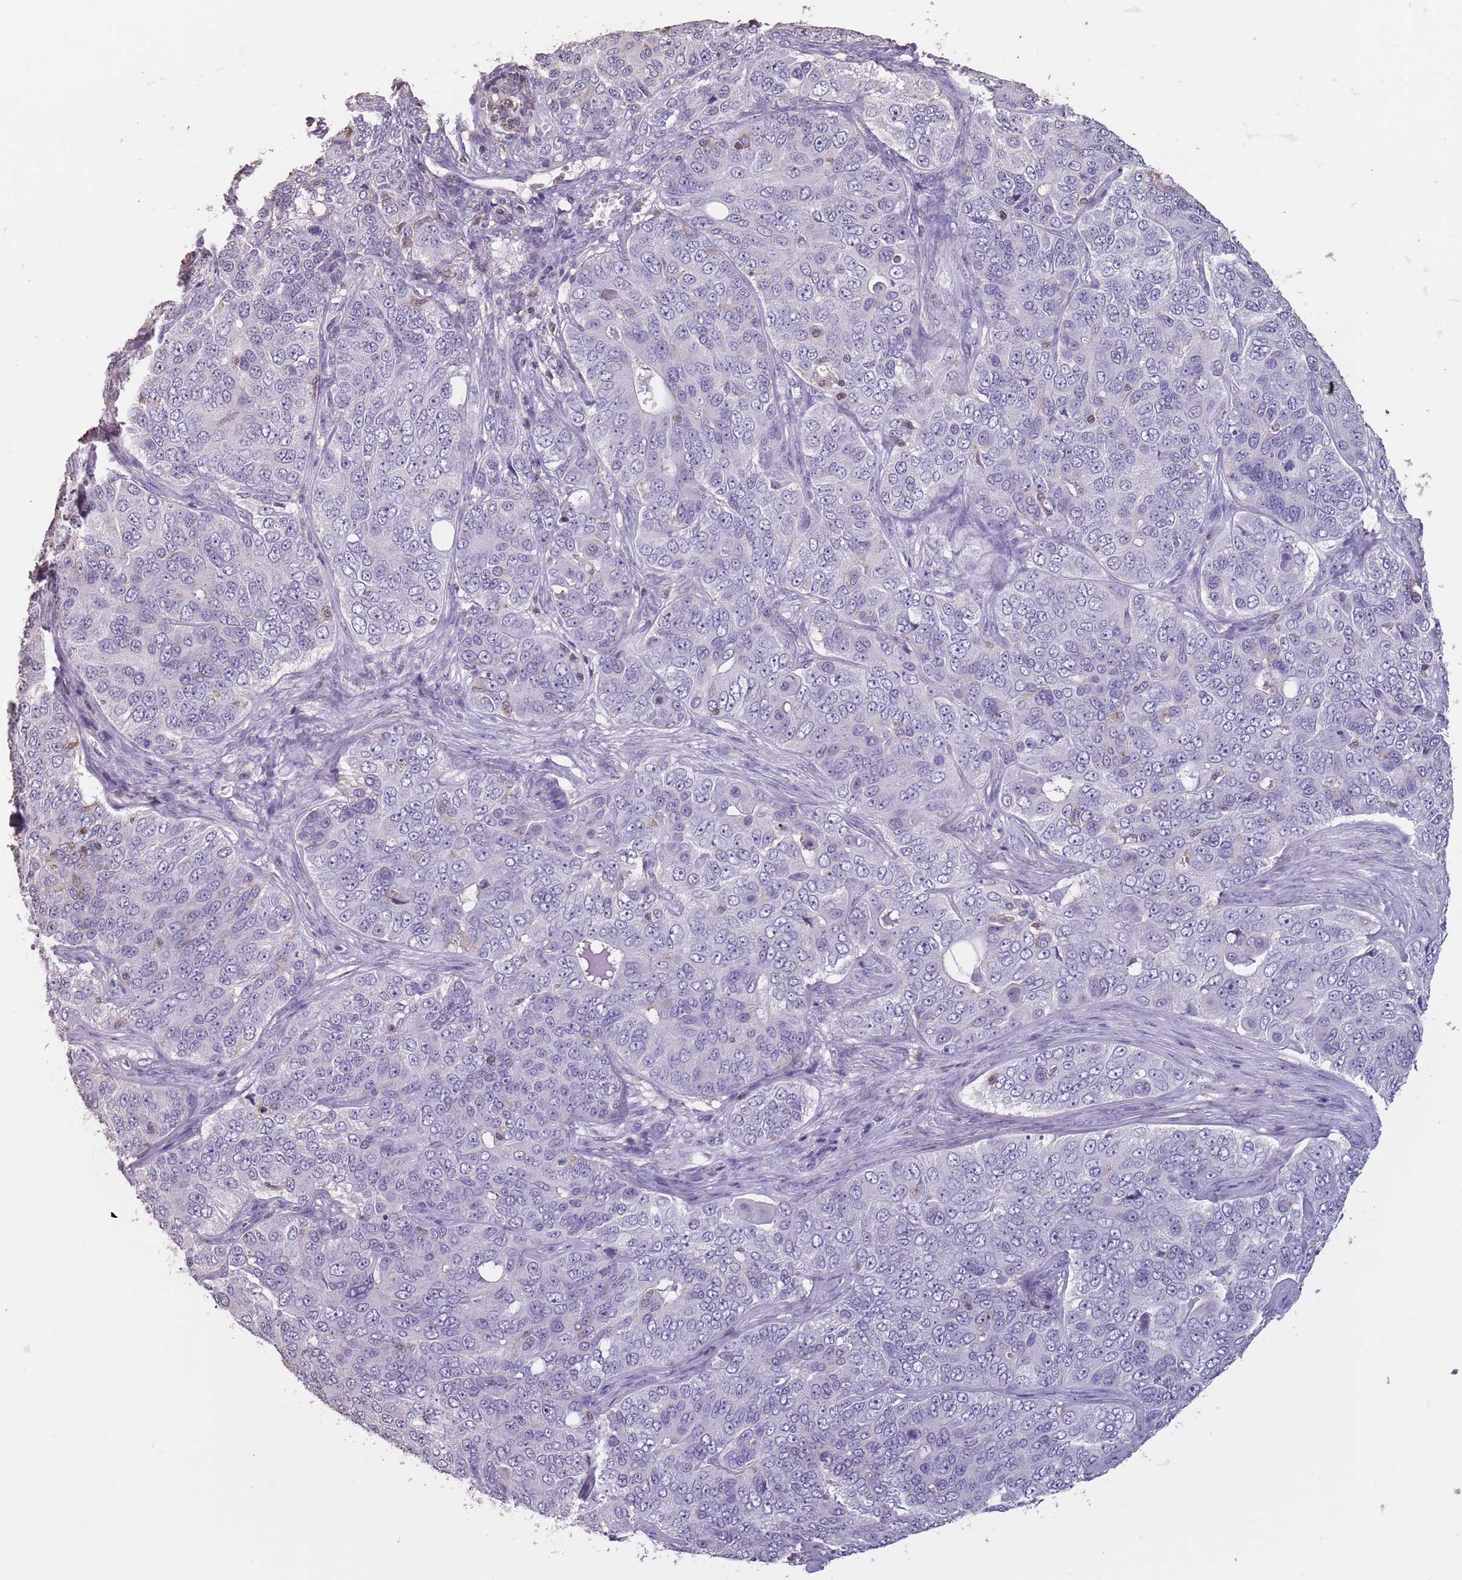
{"staining": {"intensity": "negative", "quantity": "none", "location": "none"}, "tissue": "ovarian cancer", "cell_type": "Tumor cells", "image_type": "cancer", "snomed": [{"axis": "morphology", "description": "Carcinoma, endometroid"}, {"axis": "topography", "description": "Ovary"}], "caption": "Immunohistochemistry of human ovarian endometroid carcinoma displays no expression in tumor cells. The staining is performed using DAB (3,3'-diaminobenzidine) brown chromogen with nuclei counter-stained in using hematoxylin.", "gene": "SUN5", "patient": {"sex": "female", "age": 51}}